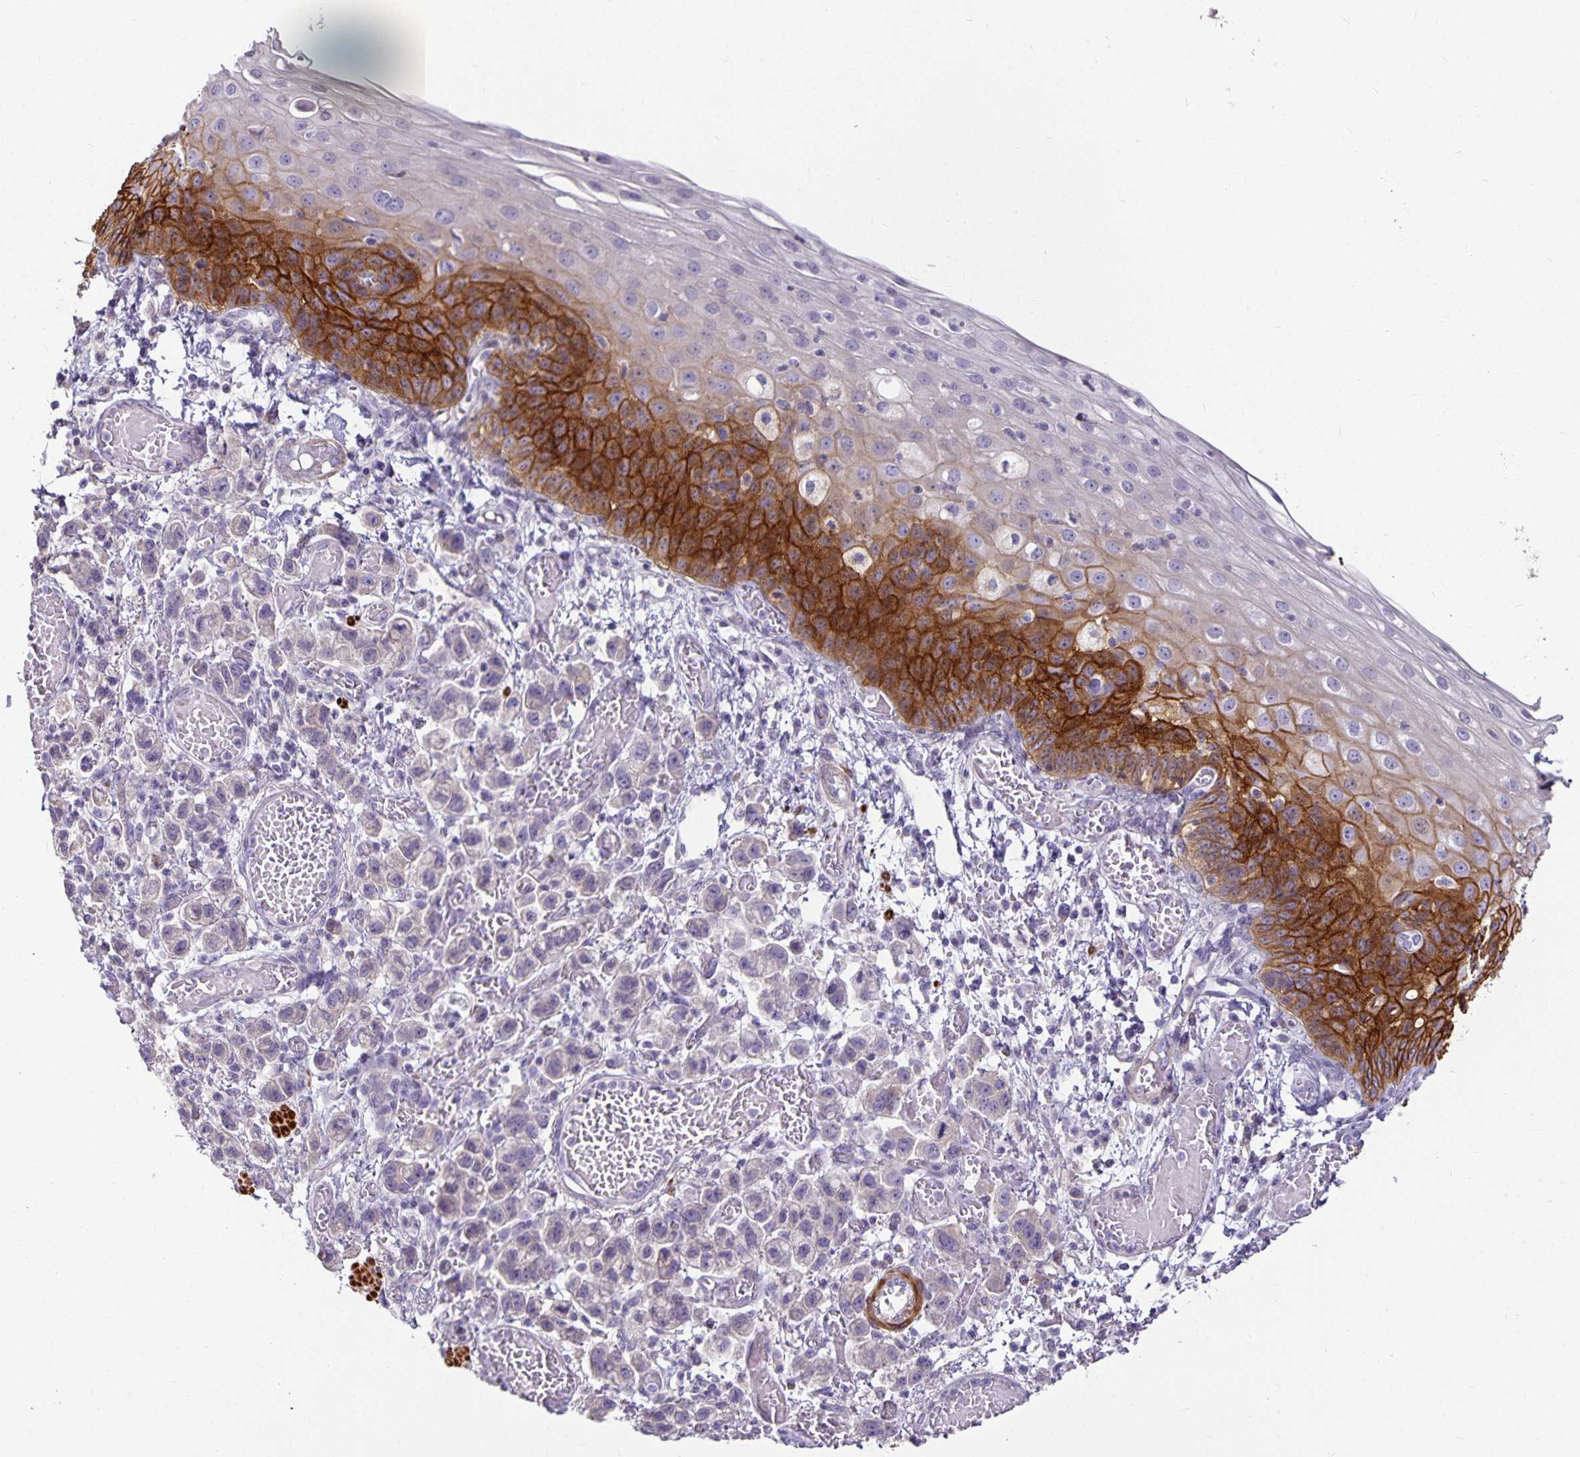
{"staining": {"intensity": "strong", "quantity": "25%-75%", "location": "cytoplasmic/membranous"}, "tissue": "esophagus", "cell_type": "Squamous epithelial cells", "image_type": "normal", "snomed": [{"axis": "morphology", "description": "Normal tissue, NOS"}, {"axis": "morphology", "description": "Adenocarcinoma, NOS"}, {"axis": "topography", "description": "Esophagus"}], "caption": "Squamous epithelial cells exhibit high levels of strong cytoplasmic/membranous expression in about 25%-75% of cells in unremarkable human esophagus. (Stains: DAB (3,3'-diaminobenzidine) in brown, nuclei in blue, Microscopy: brightfield microscopy at high magnification).", "gene": "CA12", "patient": {"sex": "male", "age": 81}}